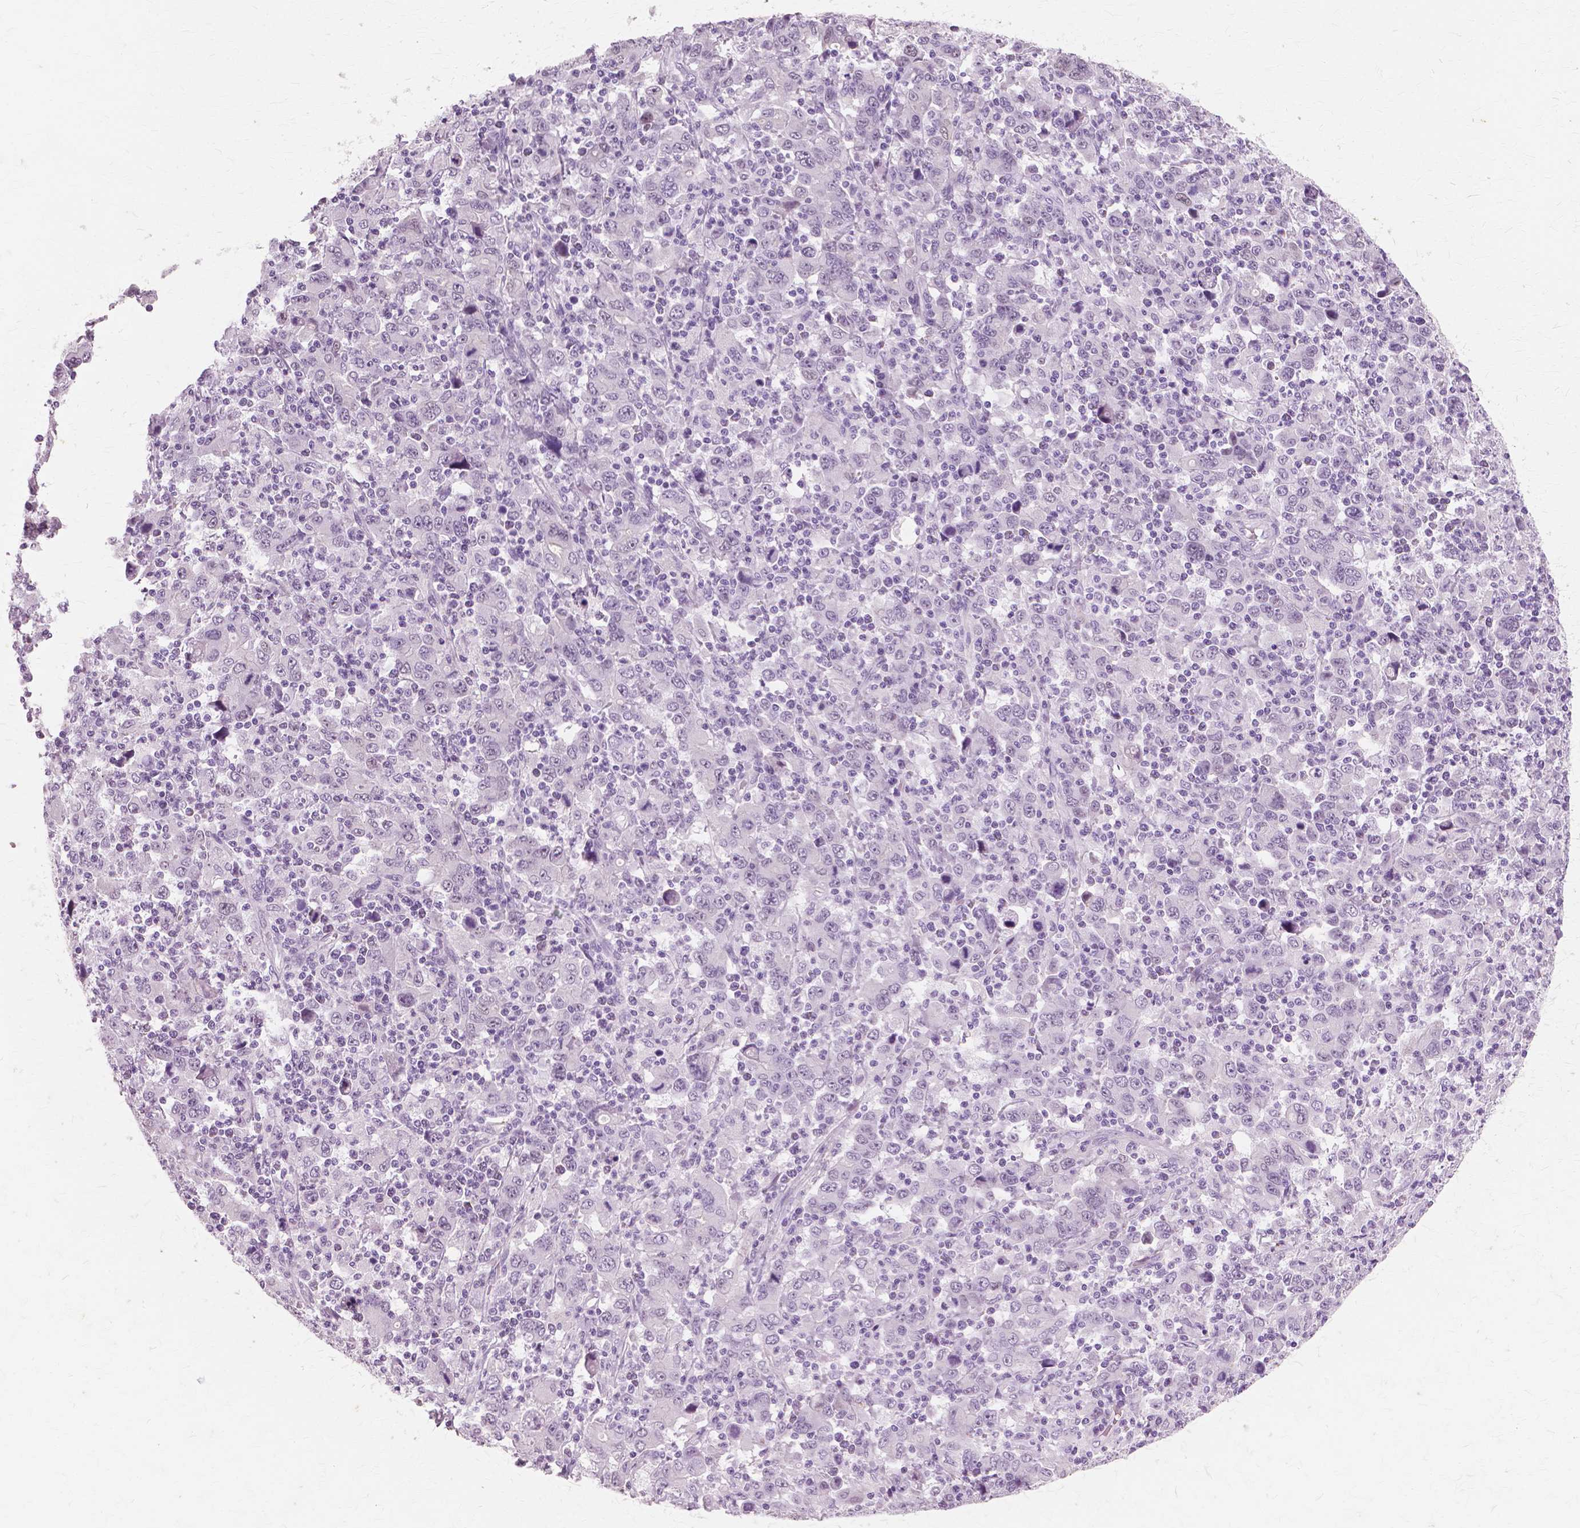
{"staining": {"intensity": "negative", "quantity": "none", "location": "none"}, "tissue": "stomach cancer", "cell_type": "Tumor cells", "image_type": "cancer", "snomed": [{"axis": "morphology", "description": "Adenocarcinoma, NOS"}, {"axis": "topography", "description": "Stomach, upper"}], "caption": "Stomach cancer (adenocarcinoma) stained for a protein using immunohistochemistry (IHC) exhibits no positivity tumor cells.", "gene": "SFTPD", "patient": {"sex": "male", "age": 69}}